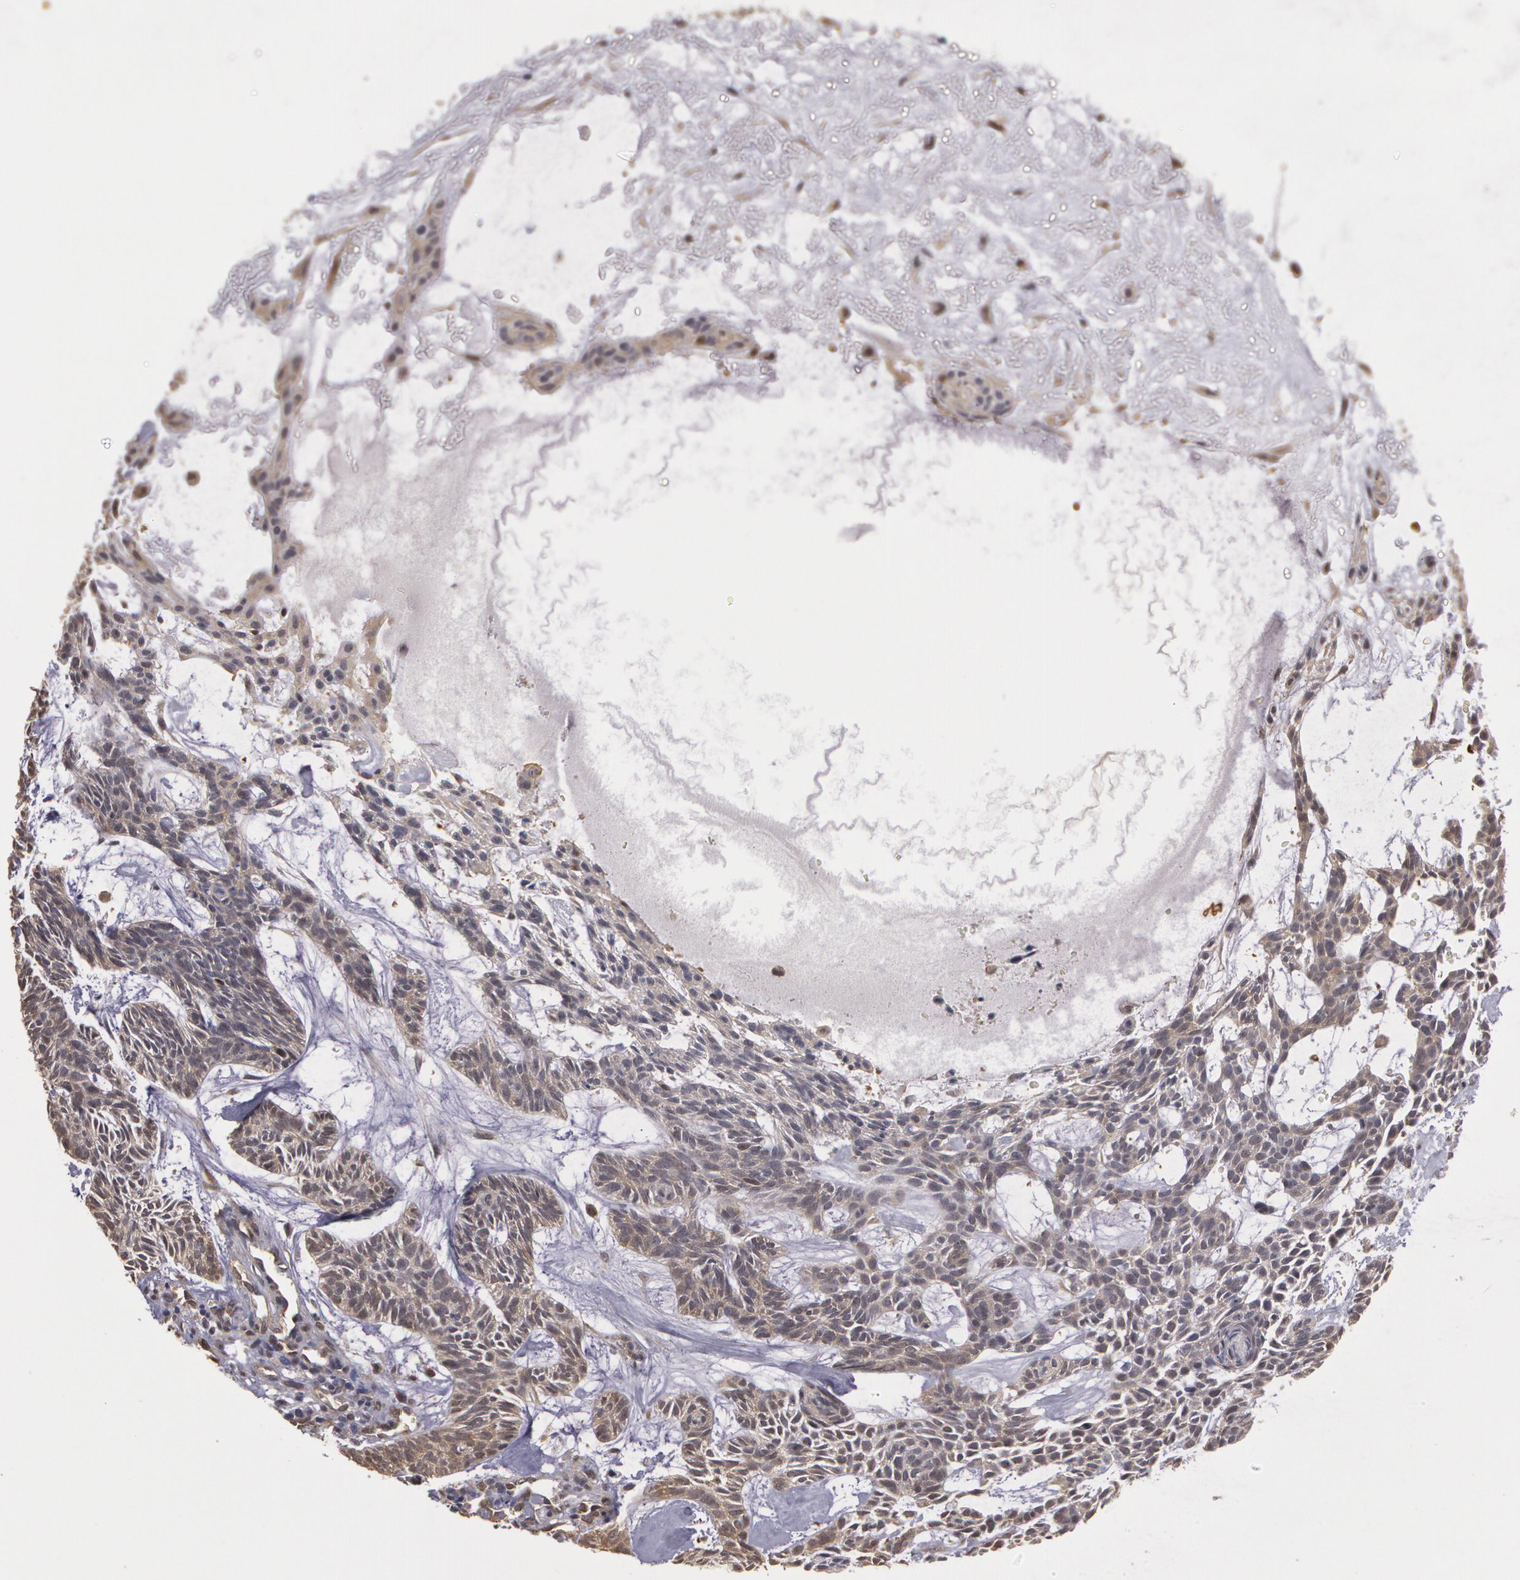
{"staining": {"intensity": "negative", "quantity": "none", "location": "none"}, "tissue": "skin cancer", "cell_type": "Tumor cells", "image_type": "cancer", "snomed": [{"axis": "morphology", "description": "Basal cell carcinoma"}, {"axis": "topography", "description": "Skin"}], "caption": "Immunohistochemical staining of human skin basal cell carcinoma shows no significant positivity in tumor cells.", "gene": "AHSA1", "patient": {"sex": "male", "age": 75}}